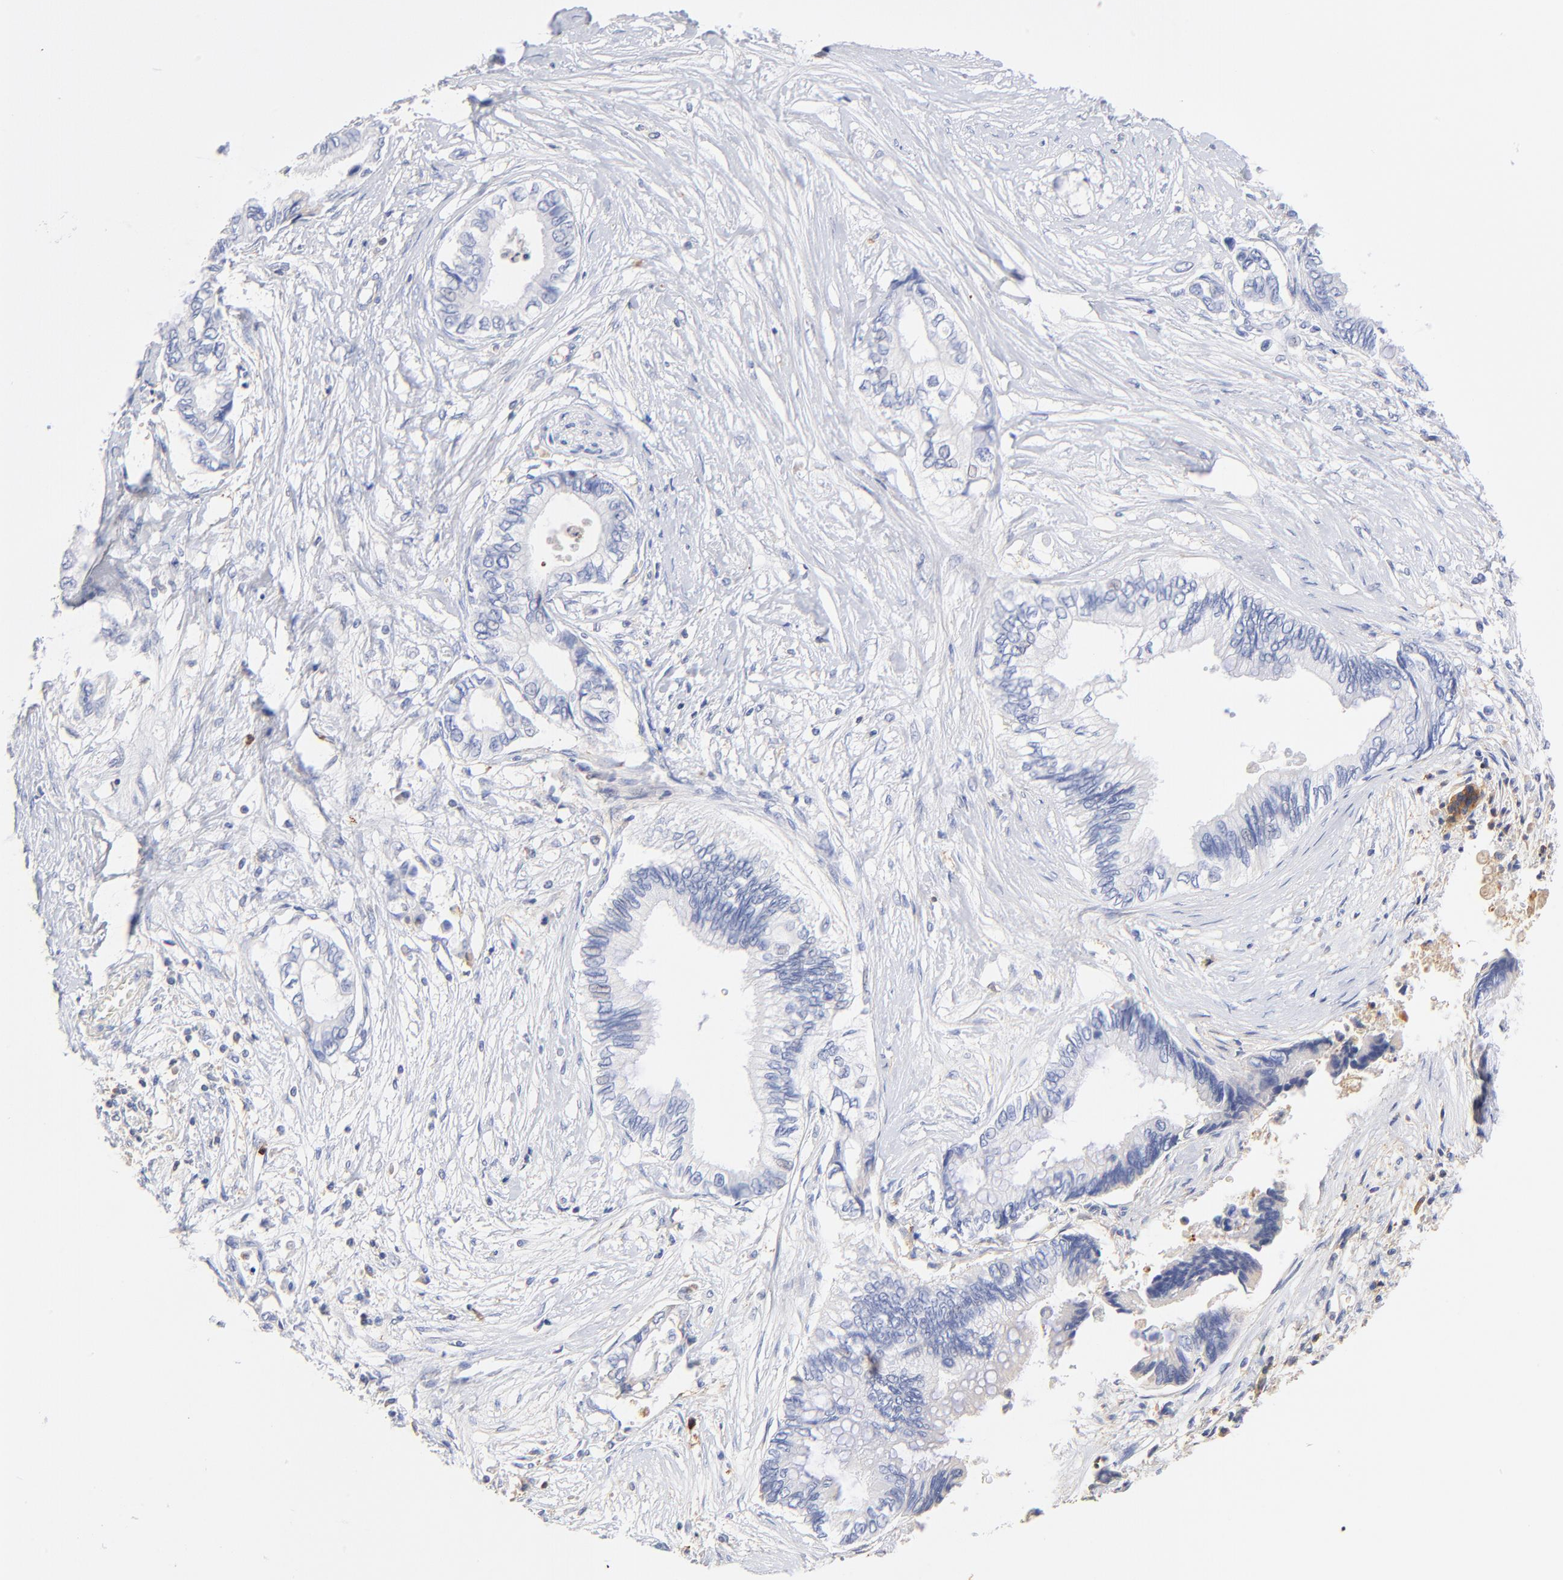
{"staining": {"intensity": "negative", "quantity": "none", "location": "none"}, "tissue": "pancreatic cancer", "cell_type": "Tumor cells", "image_type": "cancer", "snomed": [{"axis": "morphology", "description": "Adenocarcinoma, NOS"}, {"axis": "topography", "description": "Pancreas"}], "caption": "Tumor cells are negative for brown protein staining in pancreatic cancer (adenocarcinoma).", "gene": "MDGA2", "patient": {"sex": "female", "age": 66}}